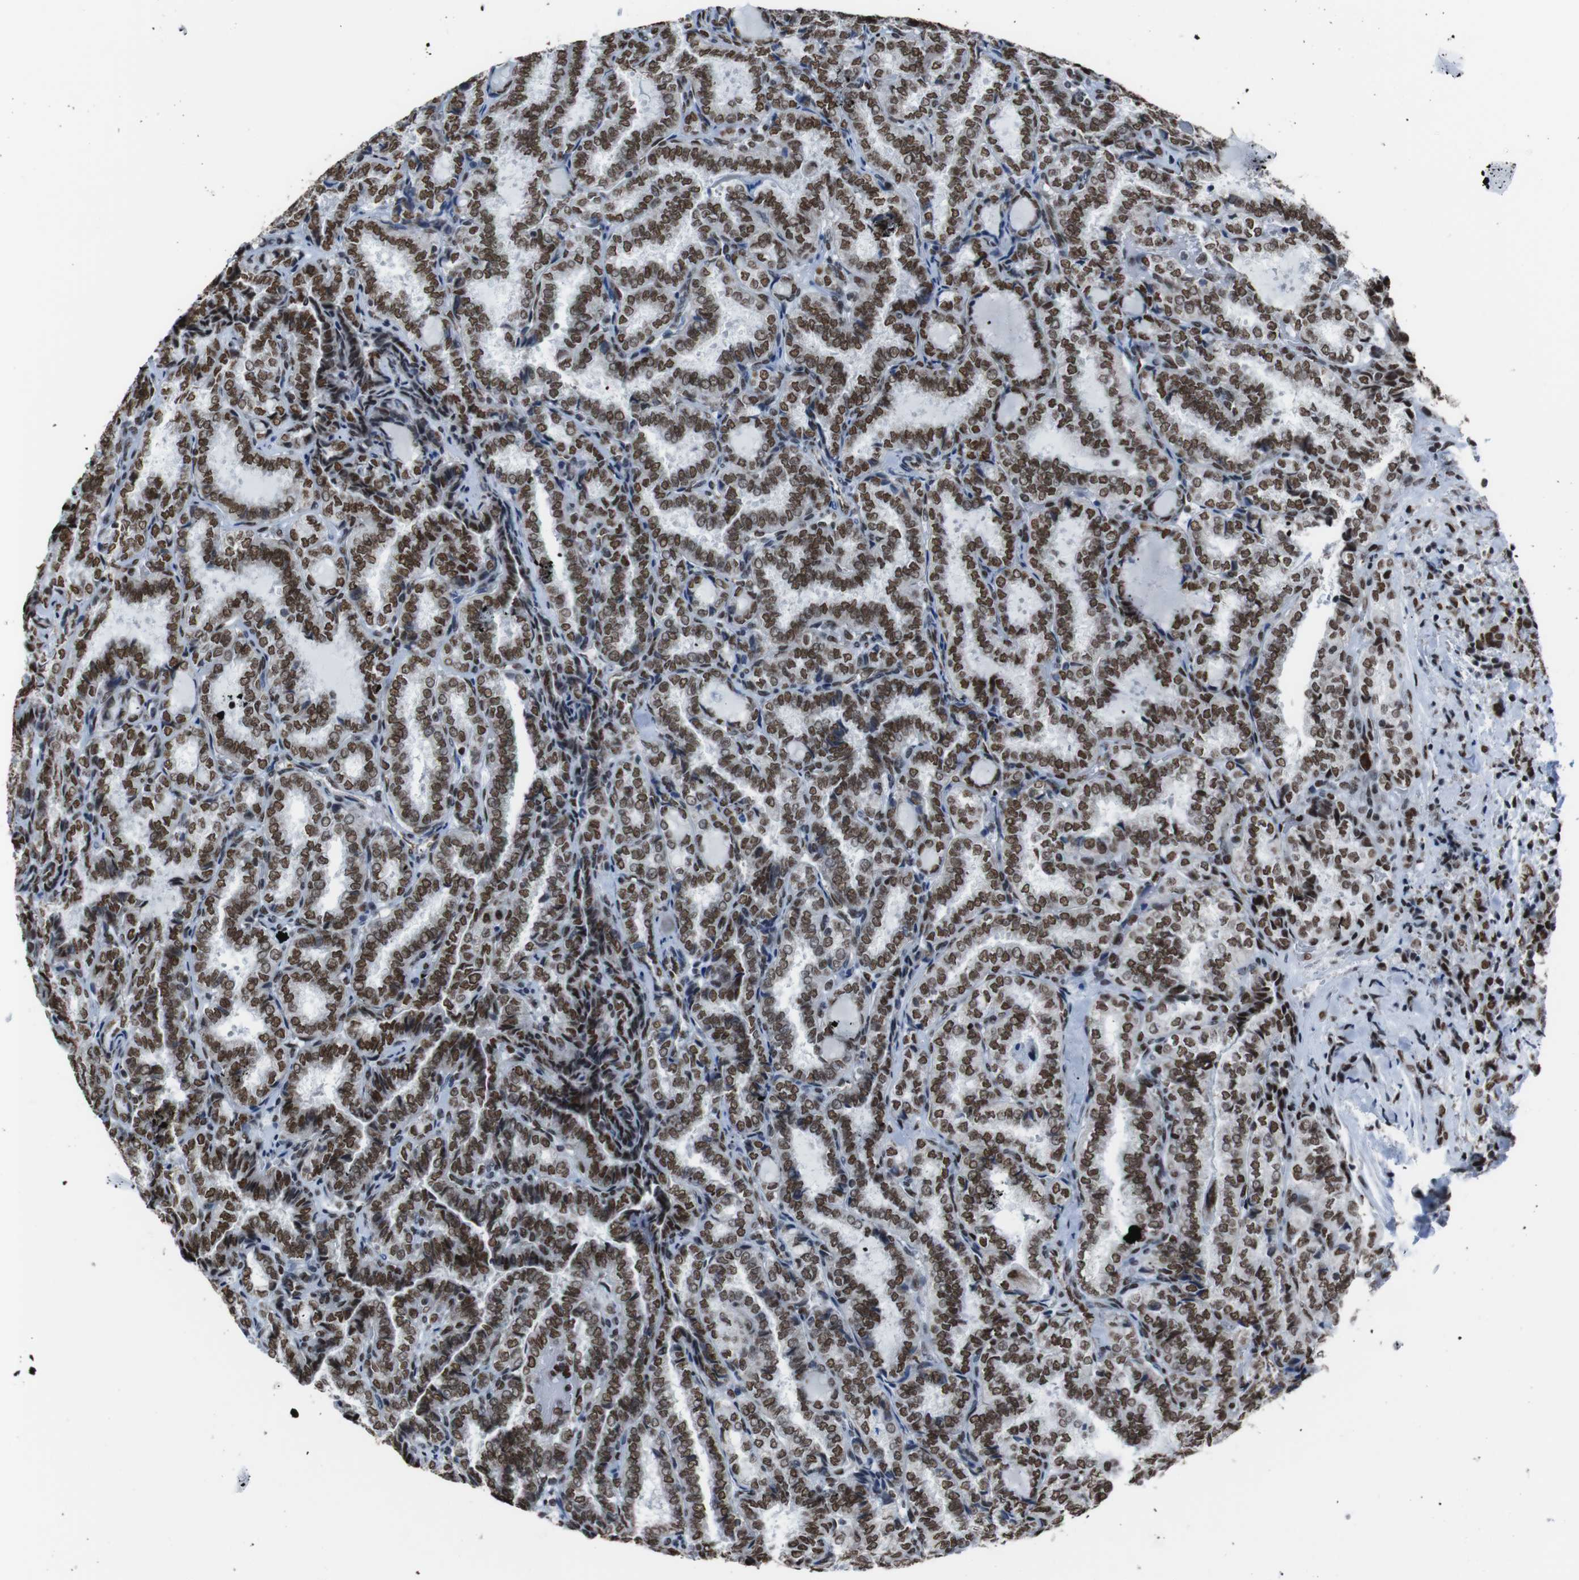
{"staining": {"intensity": "strong", "quantity": ">75%", "location": "nuclear"}, "tissue": "thyroid cancer", "cell_type": "Tumor cells", "image_type": "cancer", "snomed": [{"axis": "morphology", "description": "Normal tissue, NOS"}, {"axis": "morphology", "description": "Papillary adenocarcinoma, NOS"}, {"axis": "topography", "description": "Thyroid gland"}], "caption": "This is an image of immunohistochemistry staining of thyroid cancer (papillary adenocarcinoma), which shows strong staining in the nuclear of tumor cells.", "gene": "ROMO1", "patient": {"sex": "female", "age": 30}}